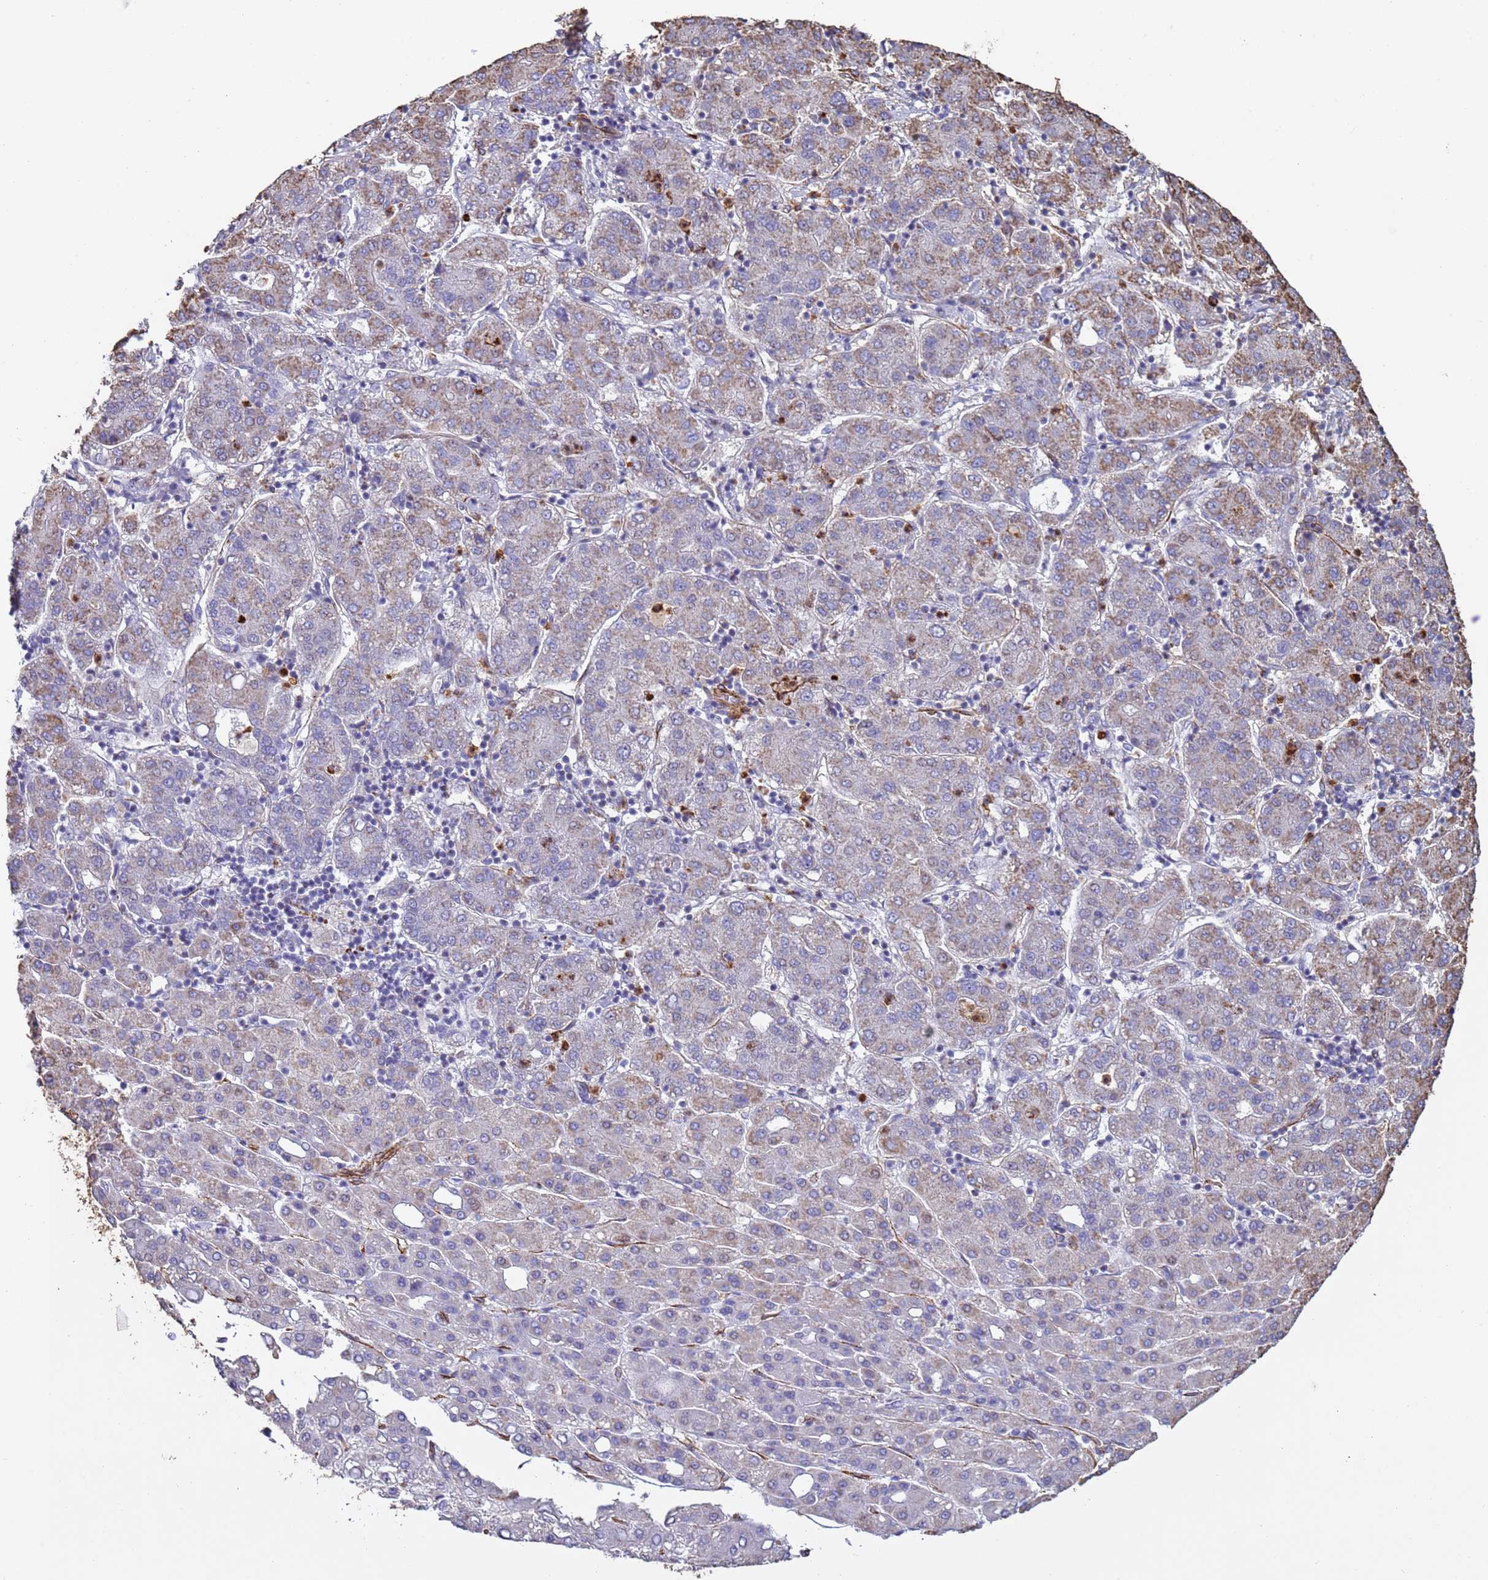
{"staining": {"intensity": "moderate", "quantity": "<25%", "location": "cytoplasmic/membranous"}, "tissue": "liver cancer", "cell_type": "Tumor cells", "image_type": "cancer", "snomed": [{"axis": "morphology", "description": "Carcinoma, Hepatocellular, NOS"}, {"axis": "topography", "description": "Liver"}], "caption": "Tumor cells reveal moderate cytoplasmic/membranous staining in about <25% of cells in liver cancer (hepatocellular carcinoma).", "gene": "GASK1A", "patient": {"sex": "male", "age": 65}}